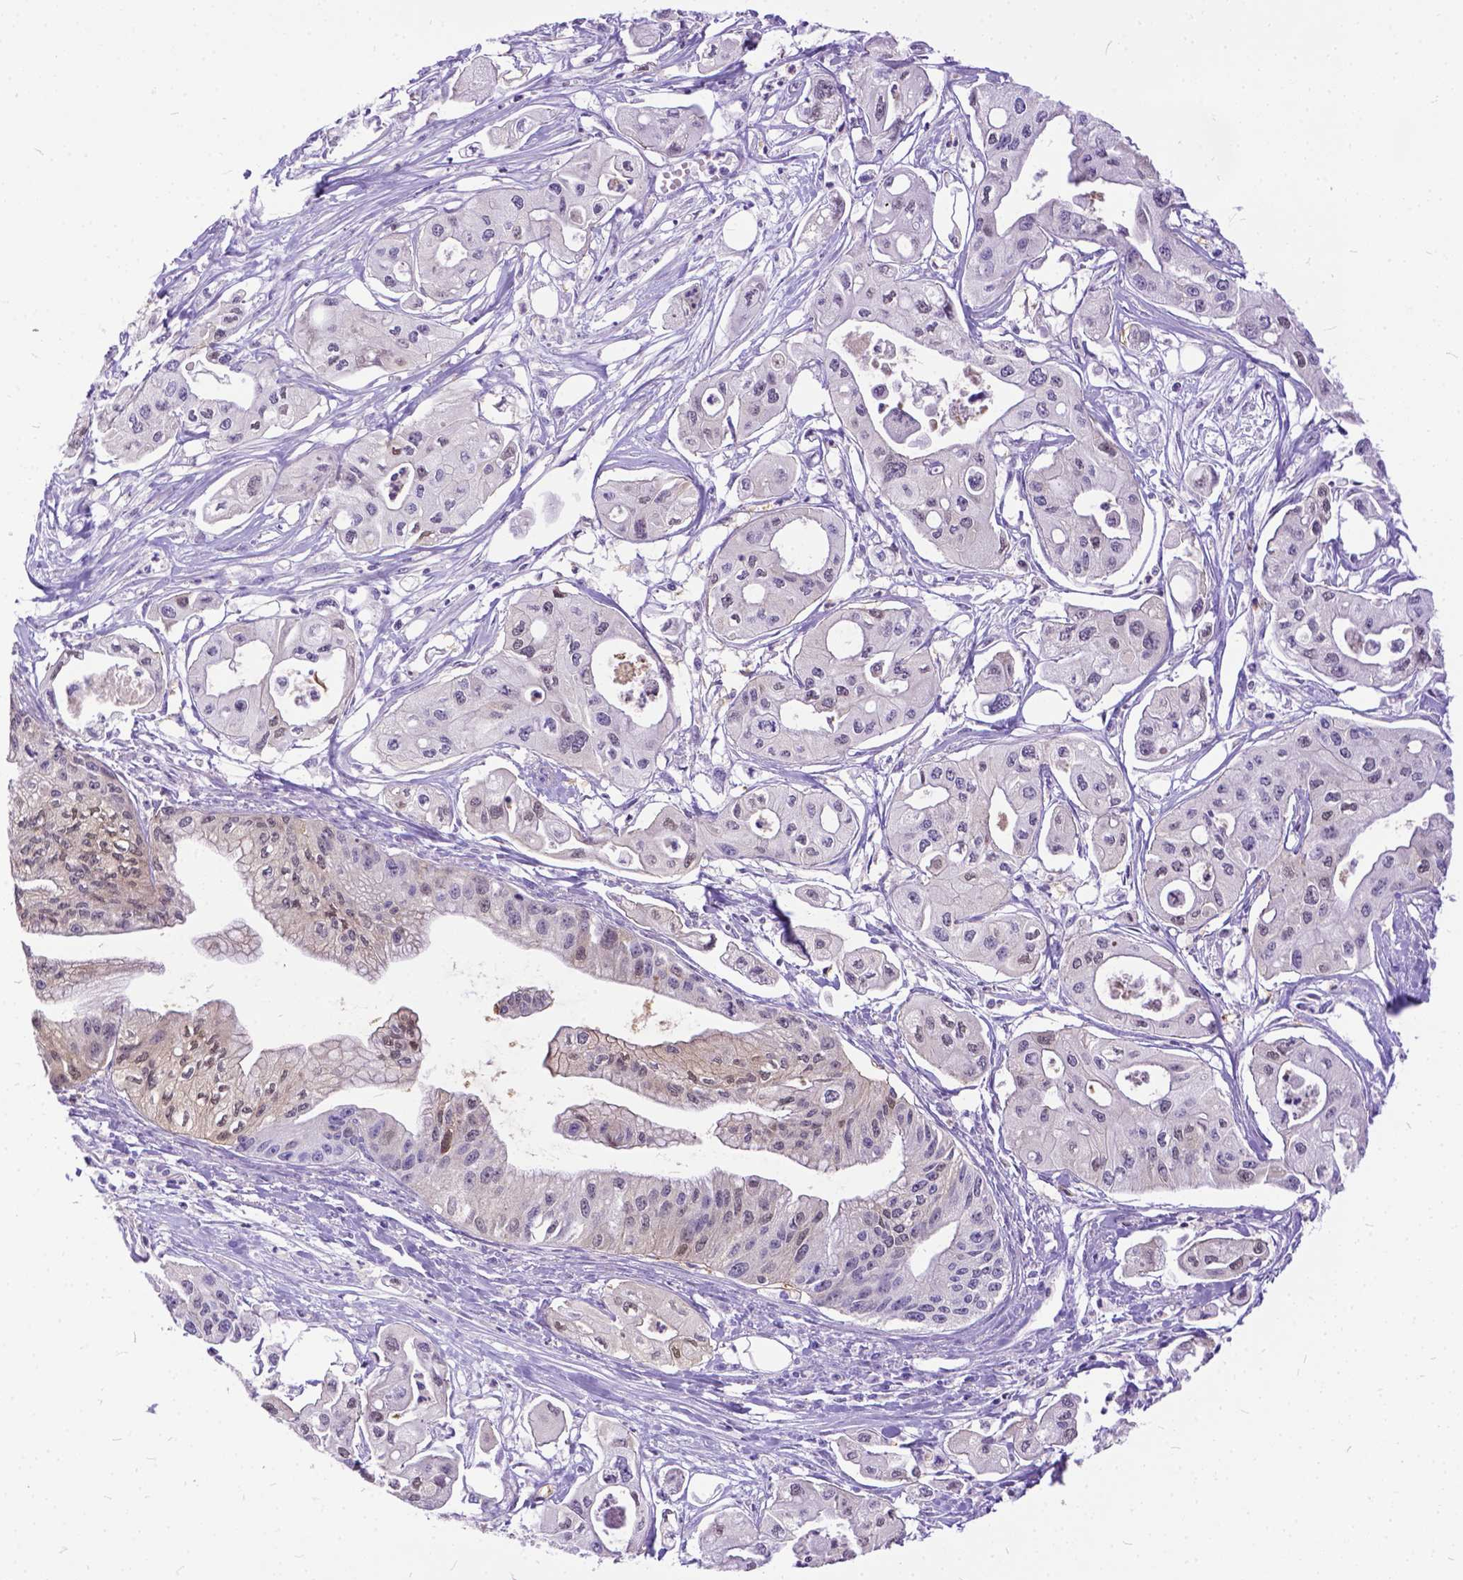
{"staining": {"intensity": "weak", "quantity": "25%-75%", "location": "cytoplasmic/membranous,nuclear"}, "tissue": "pancreatic cancer", "cell_type": "Tumor cells", "image_type": "cancer", "snomed": [{"axis": "morphology", "description": "Adenocarcinoma, NOS"}, {"axis": "topography", "description": "Pancreas"}], "caption": "Adenocarcinoma (pancreatic) stained with a protein marker displays weak staining in tumor cells.", "gene": "TMEM169", "patient": {"sex": "male", "age": 70}}